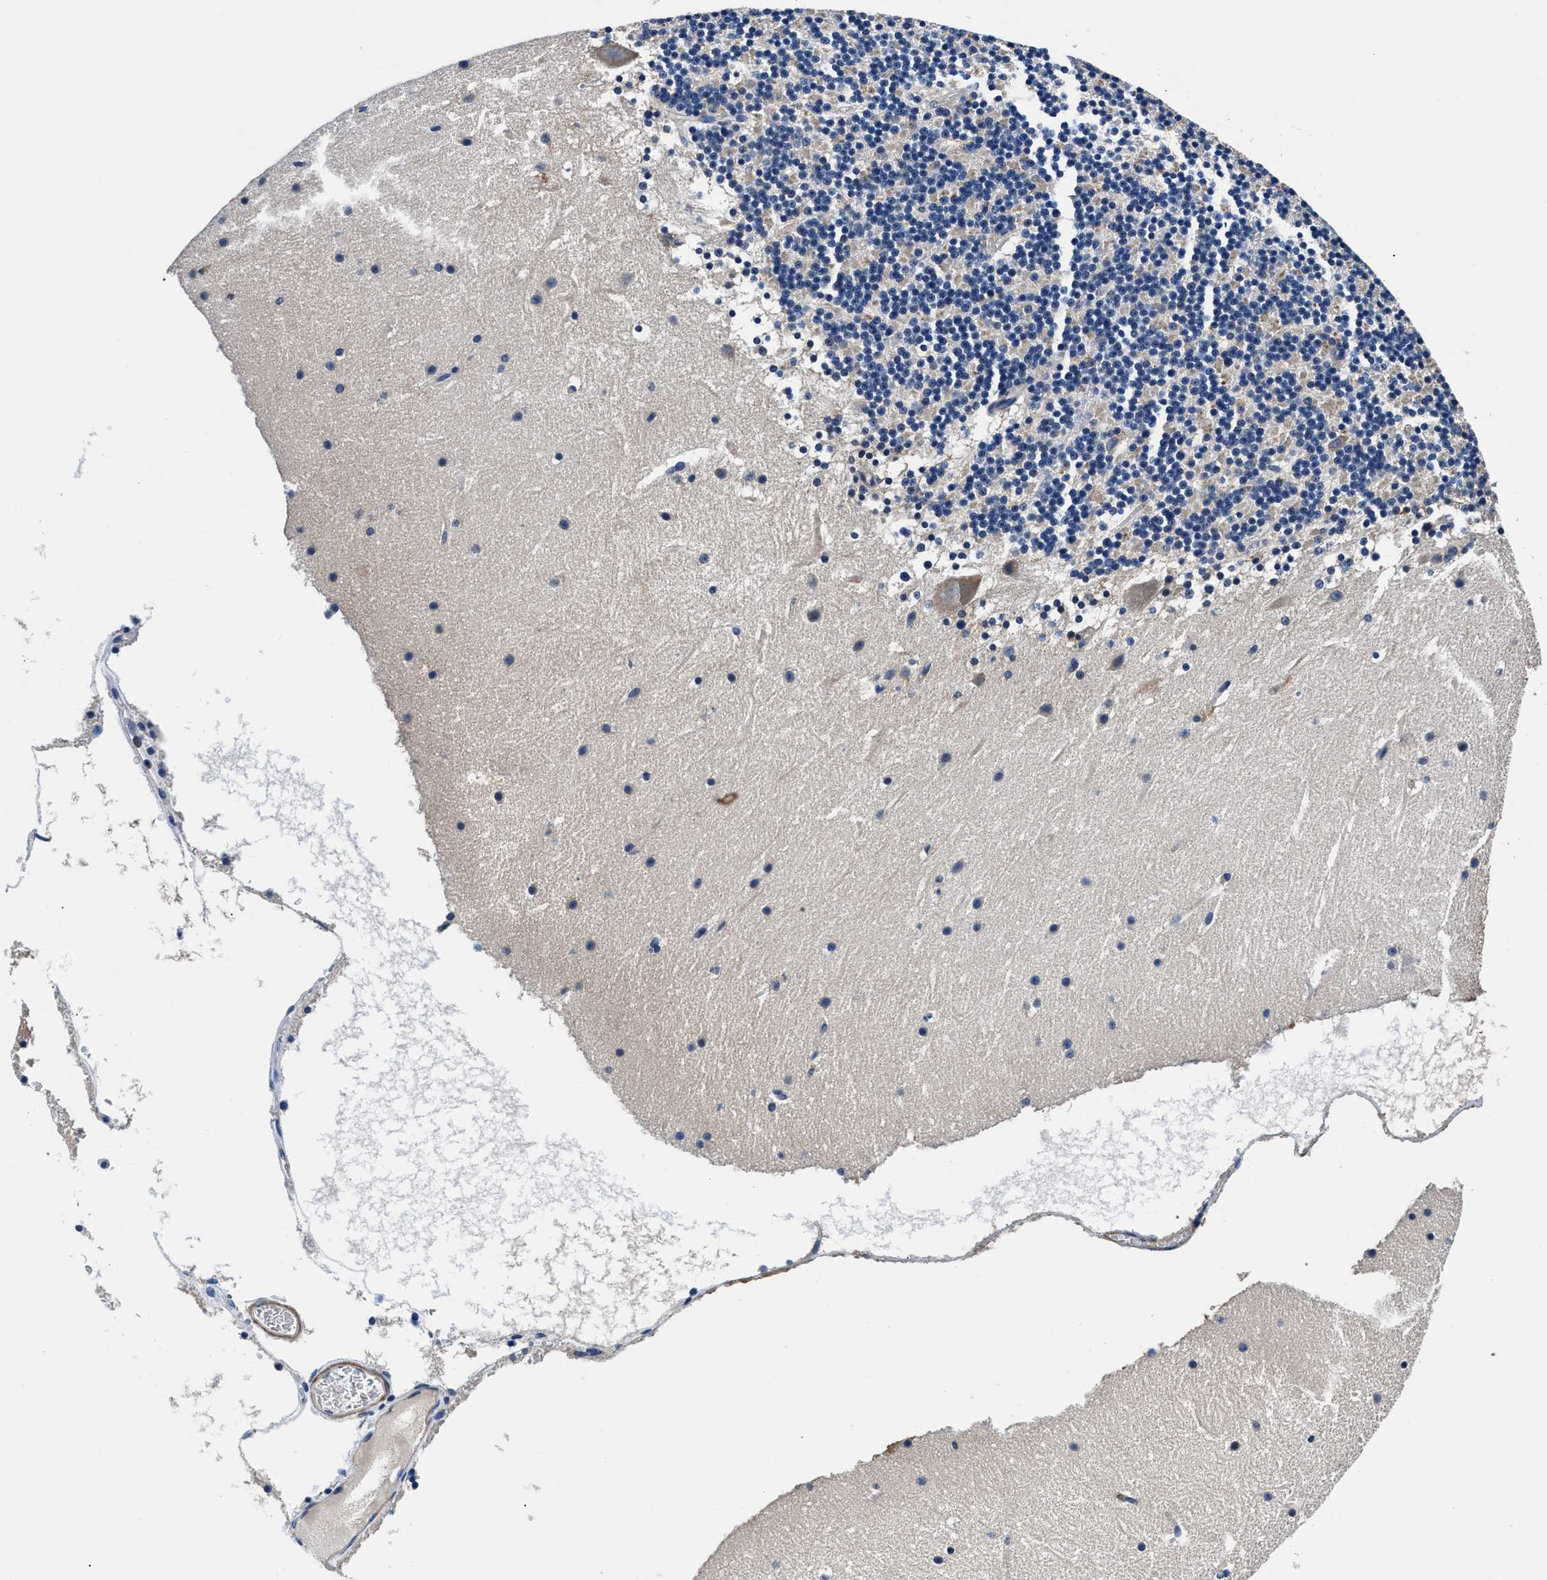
{"staining": {"intensity": "weak", "quantity": "25%-75%", "location": "cytoplasmic/membranous"}, "tissue": "cerebellum", "cell_type": "Cells in granular layer", "image_type": "normal", "snomed": [{"axis": "morphology", "description": "Normal tissue, NOS"}, {"axis": "topography", "description": "Cerebellum"}], "caption": "IHC of benign cerebellum shows low levels of weak cytoplasmic/membranous positivity in about 25%-75% of cells in granular layer. The protein is stained brown, and the nuclei are stained in blue (DAB IHC with brightfield microscopy, high magnification).", "gene": "NEU1", "patient": {"sex": "male", "age": 45}}